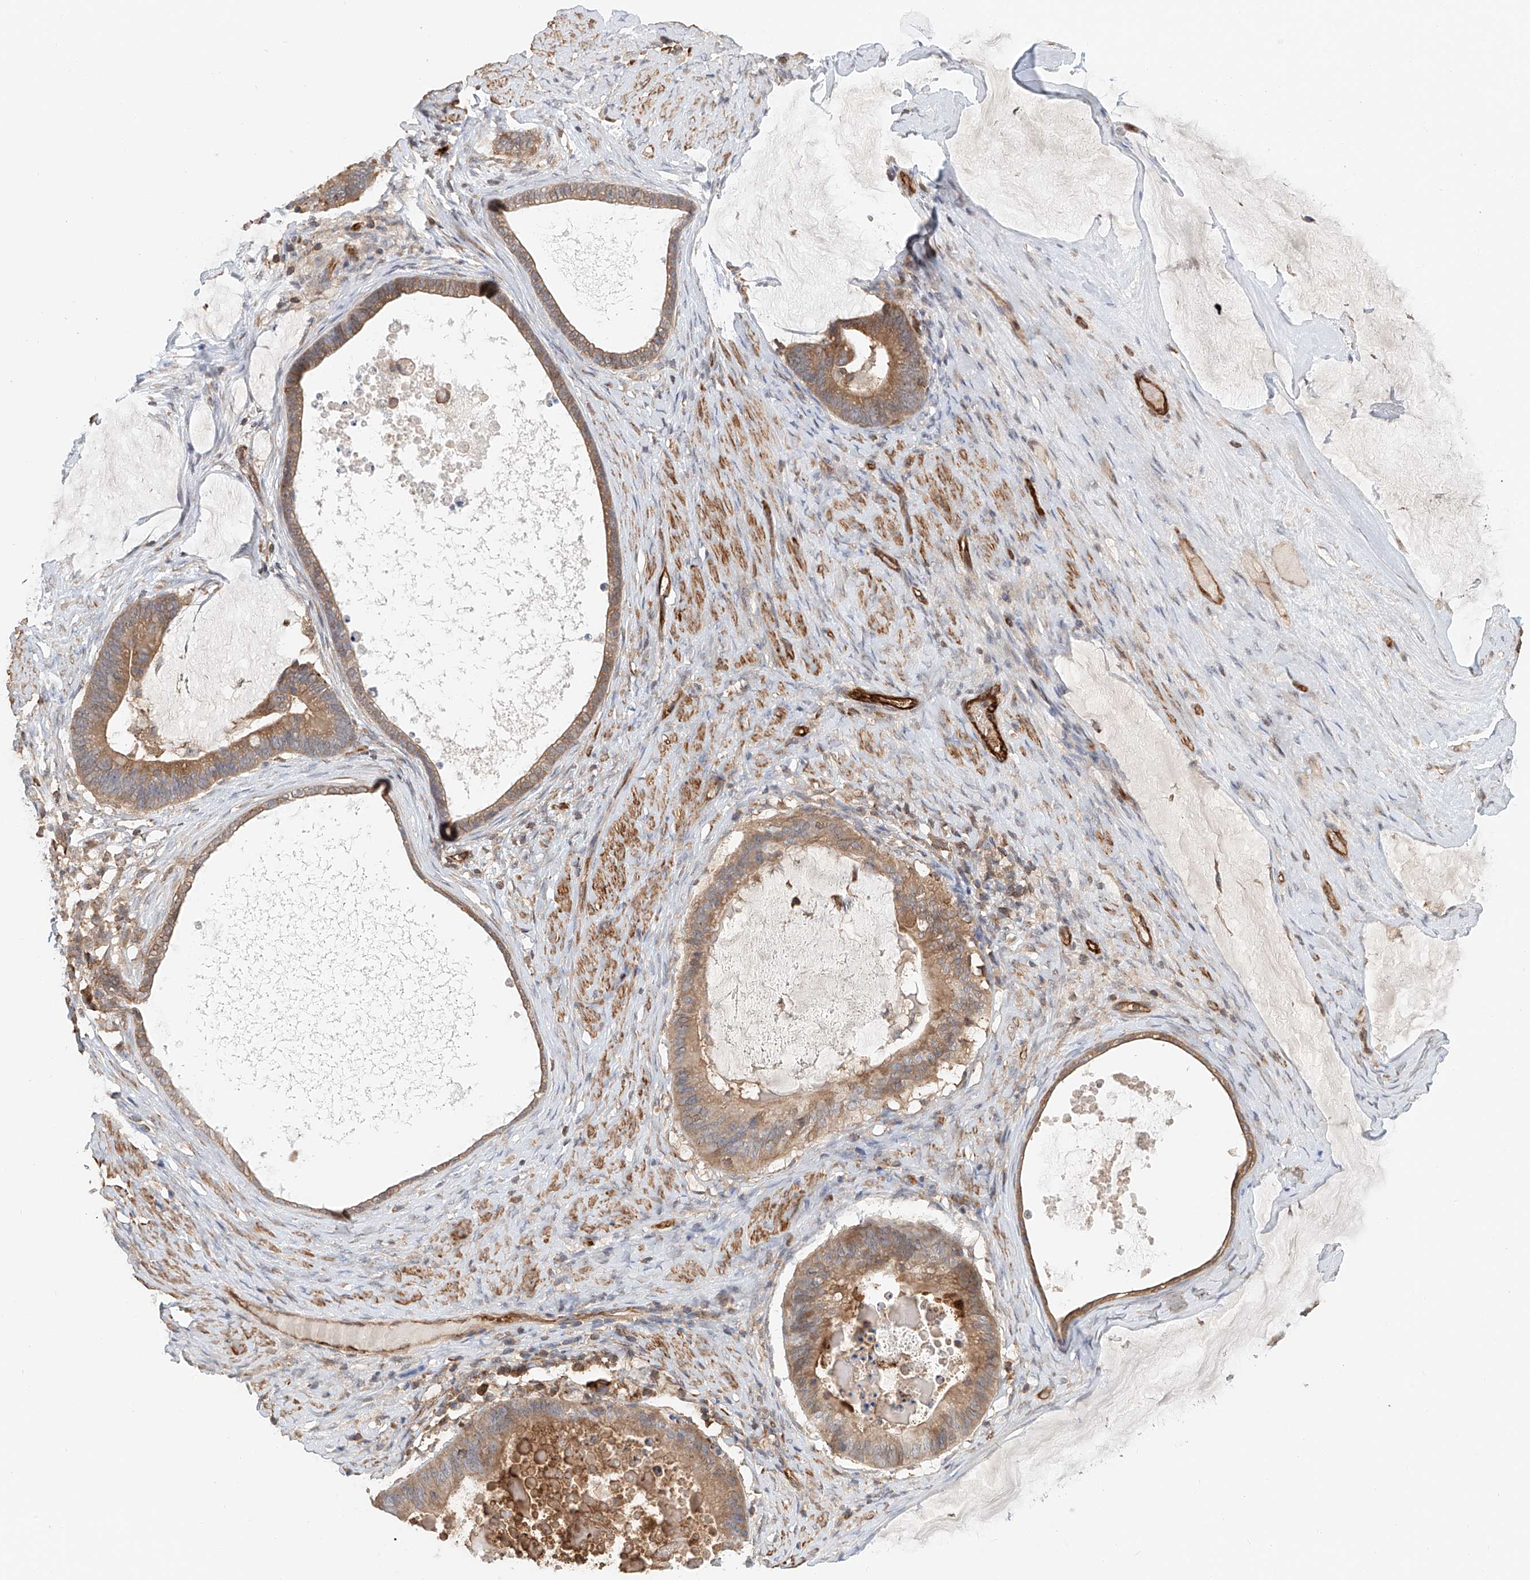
{"staining": {"intensity": "moderate", "quantity": ">75%", "location": "cytoplasmic/membranous"}, "tissue": "ovarian cancer", "cell_type": "Tumor cells", "image_type": "cancer", "snomed": [{"axis": "morphology", "description": "Cystadenocarcinoma, mucinous, NOS"}, {"axis": "topography", "description": "Ovary"}], "caption": "Immunohistochemistry (IHC) staining of mucinous cystadenocarcinoma (ovarian), which displays medium levels of moderate cytoplasmic/membranous positivity in approximately >75% of tumor cells indicating moderate cytoplasmic/membranous protein staining. The staining was performed using DAB (3,3'-diaminobenzidine) (brown) for protein detection and nuclei were counterstained in hematoxylin (blue).", "gene": "FRYL", "patient": {"sex": "female", "age": 61}}